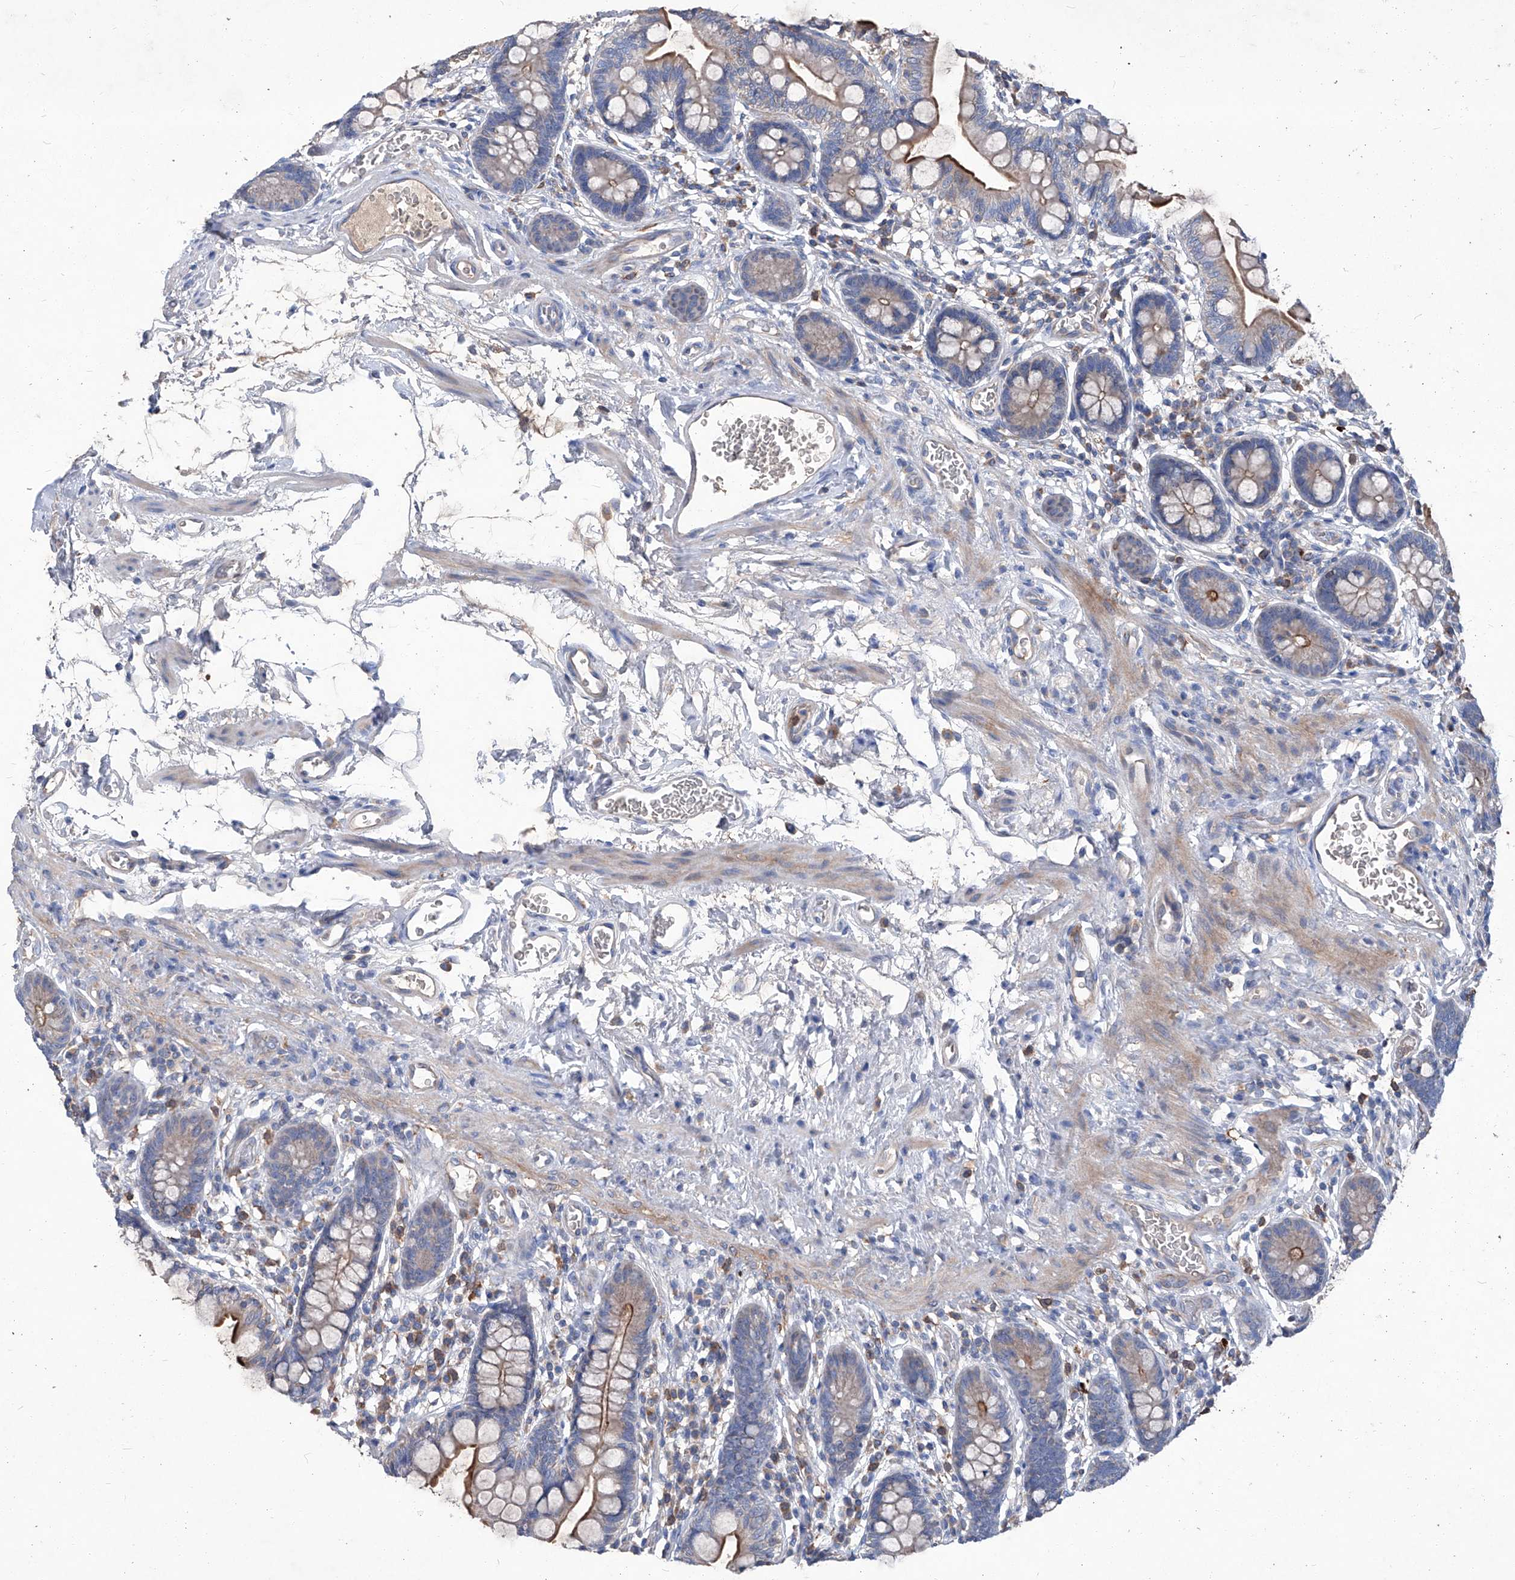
{"staining": {"intensity": "strong", "quantity": "25%-75%", "location": "cytoplasmic/membranous"}, "tissue": "small intestine", "cell_type": "Glandular cells", "image_type": "normal", "snomed": [{"axis": "morphology", "description": "Normal tissue, NOS"}, {"axis": "topography", "description": "Small intestine"}], "caption": "IHC of normal small intestine exhibits high levels of strong cytoplasmic/membranous staining in about 25%-75% of glandular cells.", "gene": "EPHA8", "patient": {"sex": "male", "age": 52}}